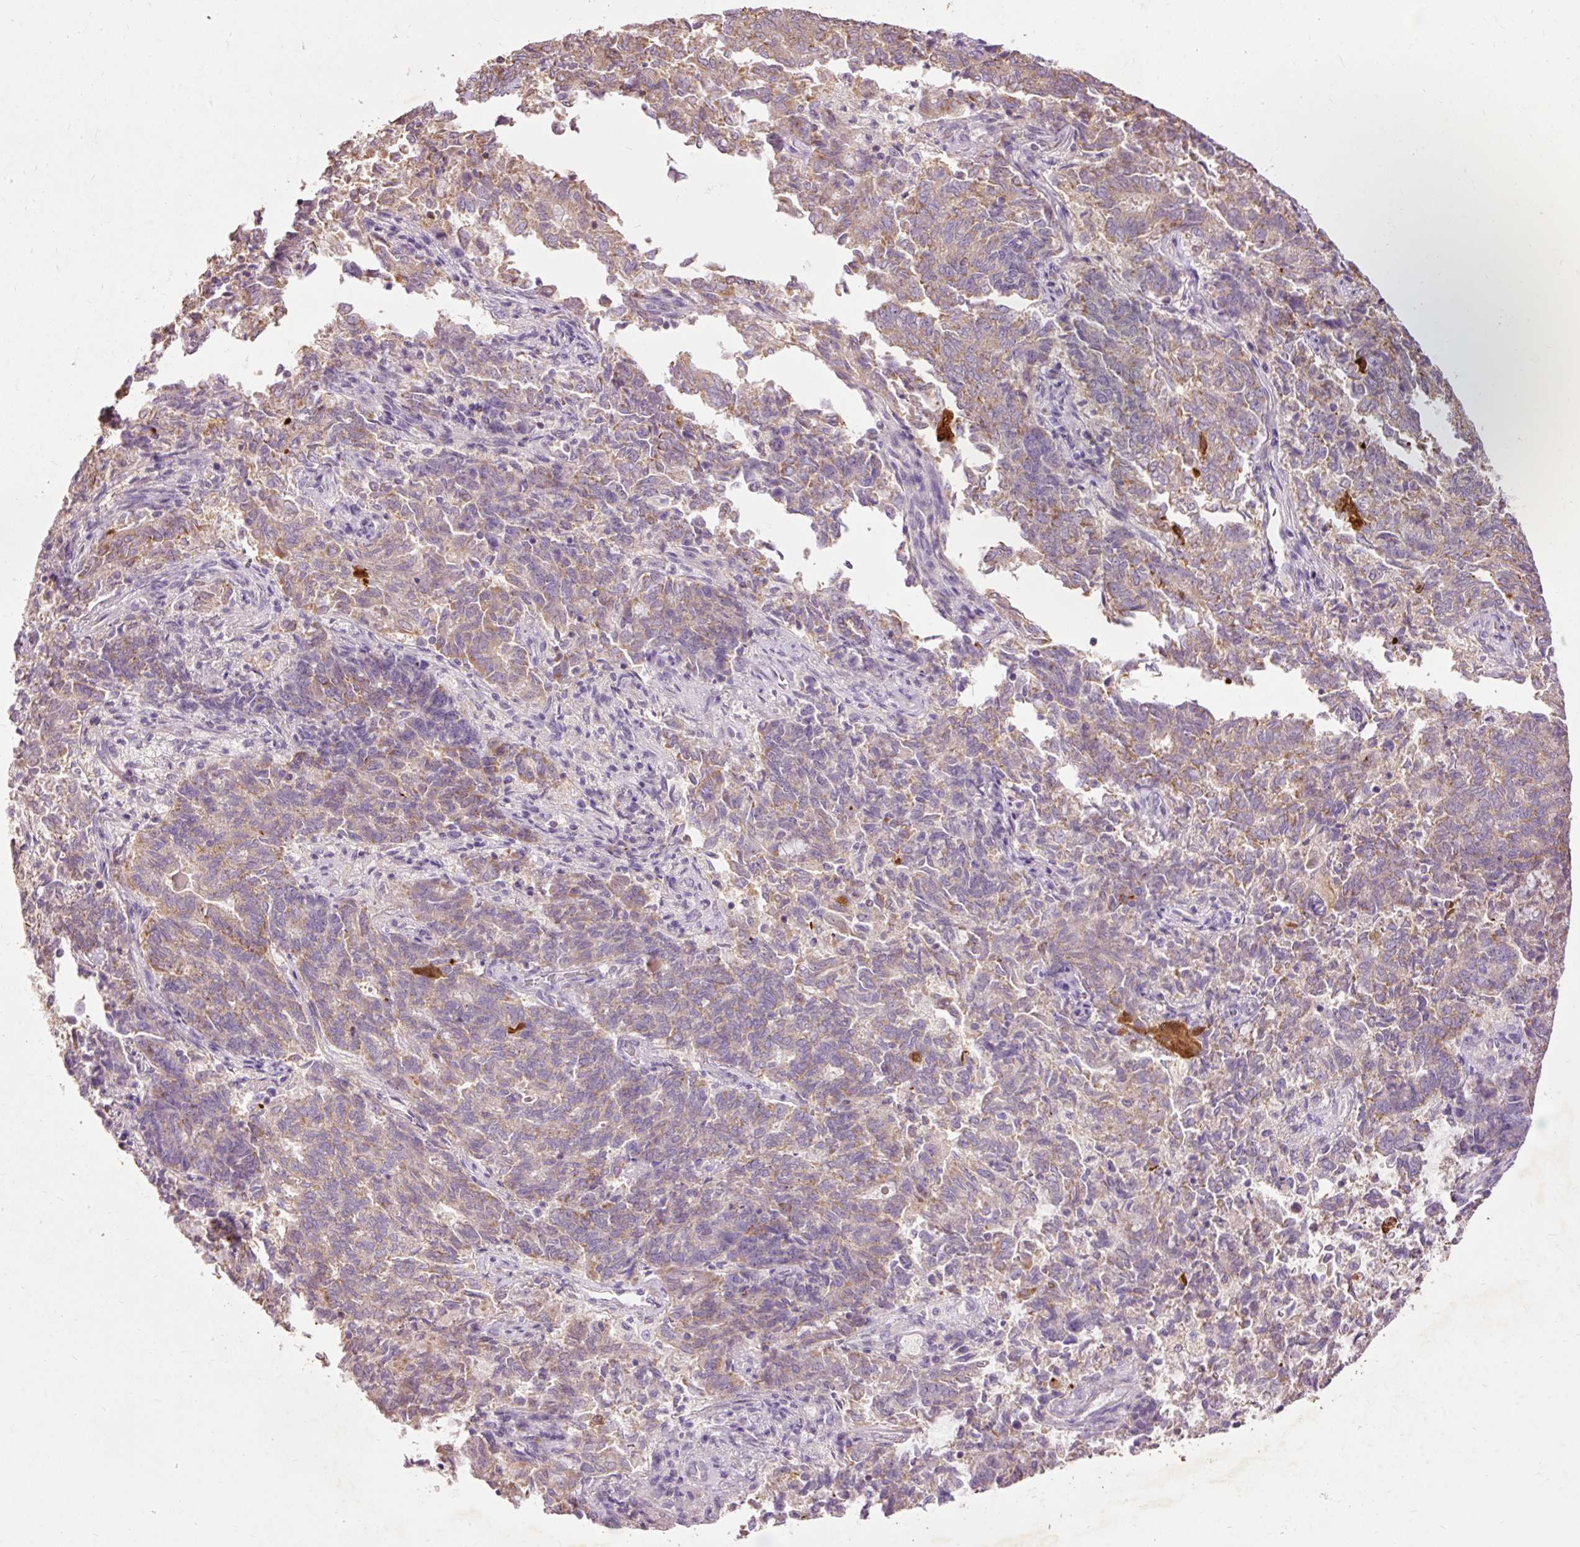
{"staining": {"intensity": "moderate", "quantity": "25%-75%", "location": "cytoplasmic/membranous"}, "tissue": "endometrial cancer", "cell_type": "Tumor cells", "image_type": "cancer", "snomed": [{"axis": "morphology", "description": "Adenocarcinoma, NOS"}, {"axis": "topography", "description": "Endometrium"}], "caption": "Endometrial cancer (adenocarcinoma) stained with DAB IHC displays medium levels of moderate cytoplasmic/membranous positivity in about 25%-75% of tumor cells.", "gene": "PRDX5", "patient": {"sex": "female", "age": 80}}